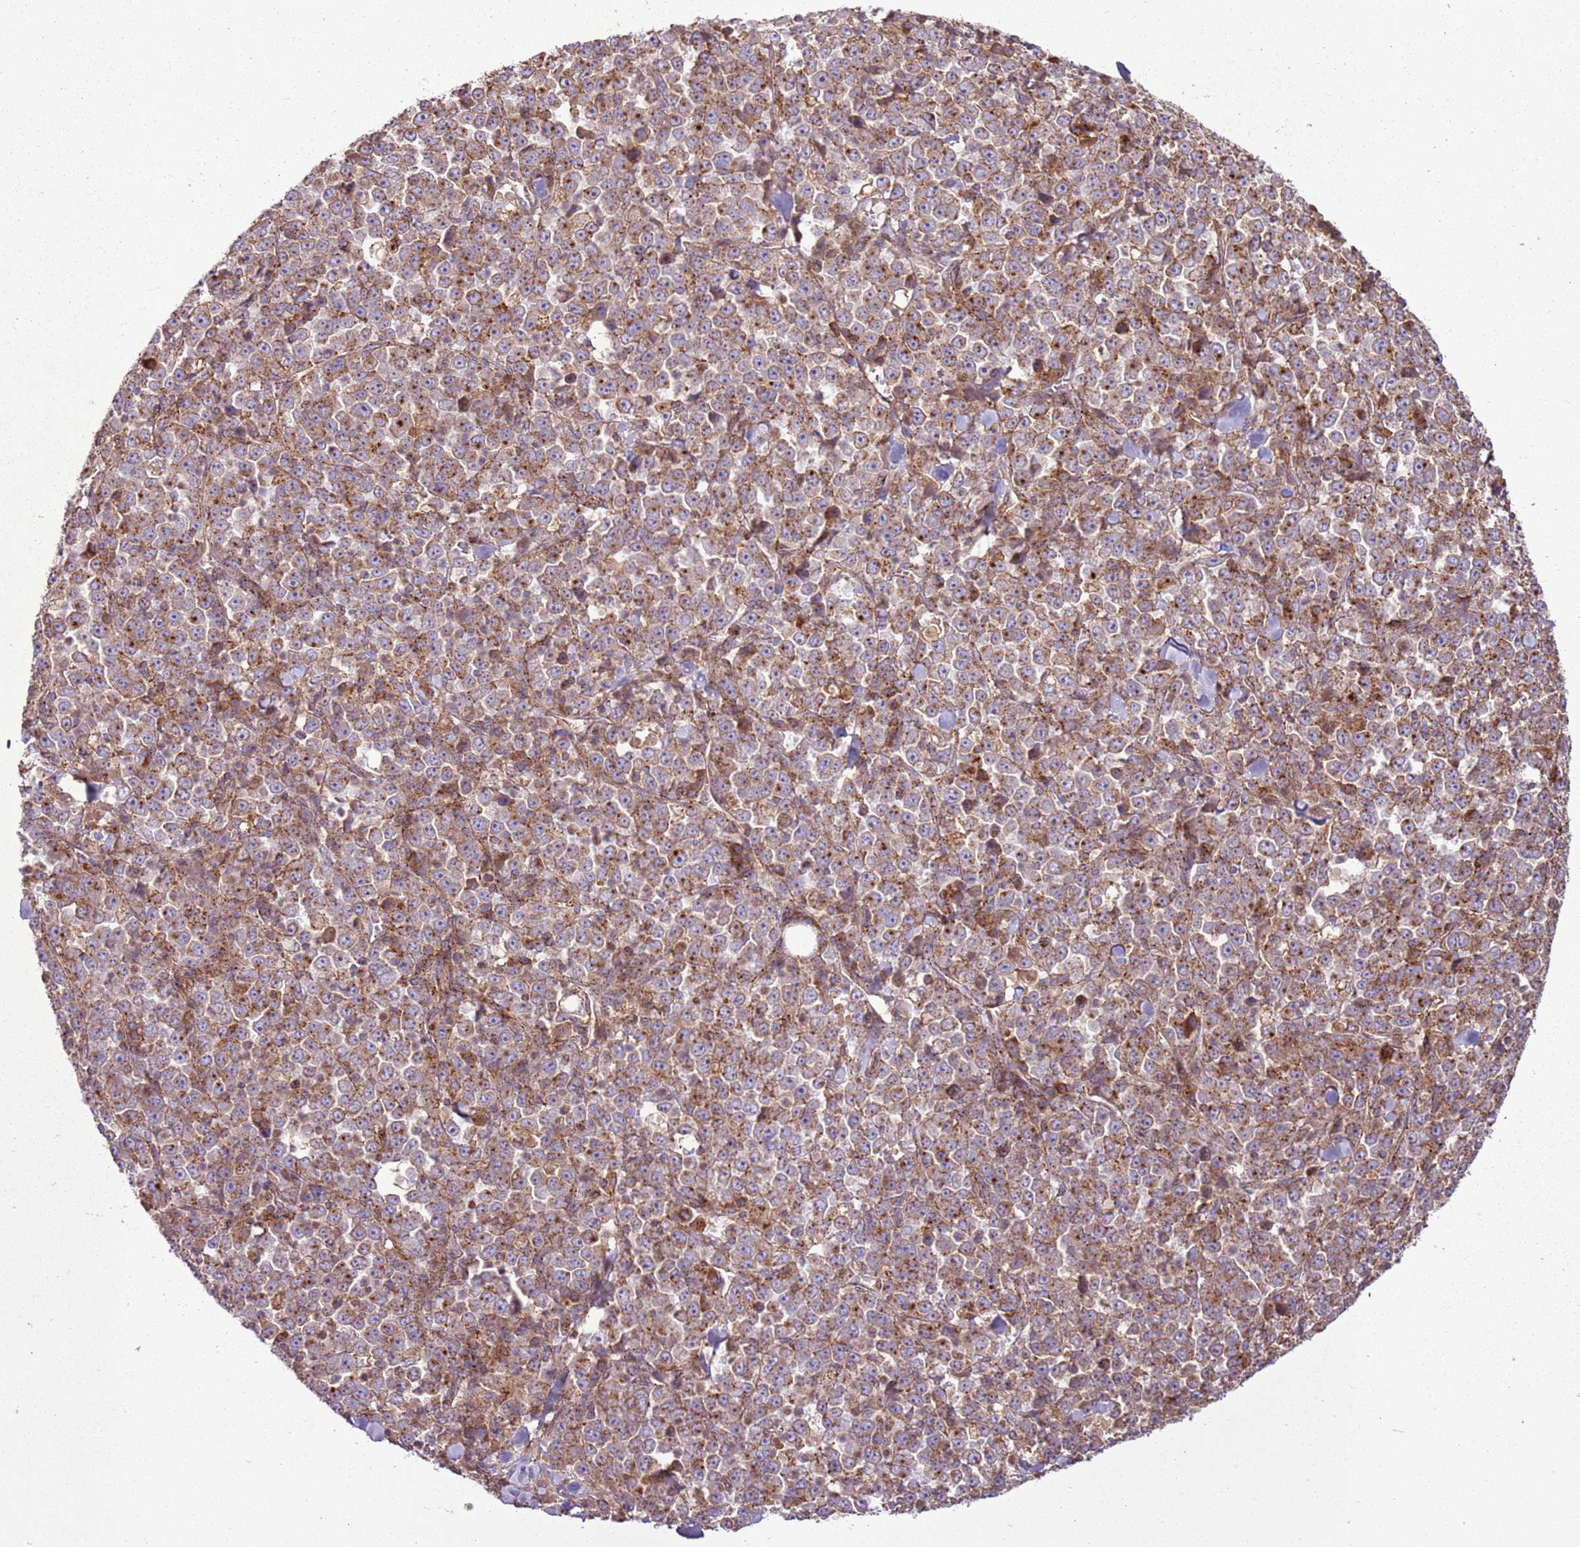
{"staining": {"intensity": "moderate", "quantity": ">75%", "location": "cytoplasmic/membranous"}, "tissue": "stomach cancer", "cell_type": "Tumor cells", "image_type": "cancer", "snomed": [{"axis": "morphology", "description": "Normal tissue, NOS"}, {"axis": "morphology", "description": "Adenocarcinoma, NOS"}, {"axis": "topography", "description": "Stomach, upper"}, {"axis": "topography", "description": "Stomach"}], "caption": "This micrograph exhibits immunohistochemistry (IHC) staining of stomach cancer, with medium moderate cytoplasmic/membranous positivity in approximately >75% of tumor cells.", "gene": "ANKRD24", "patient": {"sex": "male", "age": 59}}